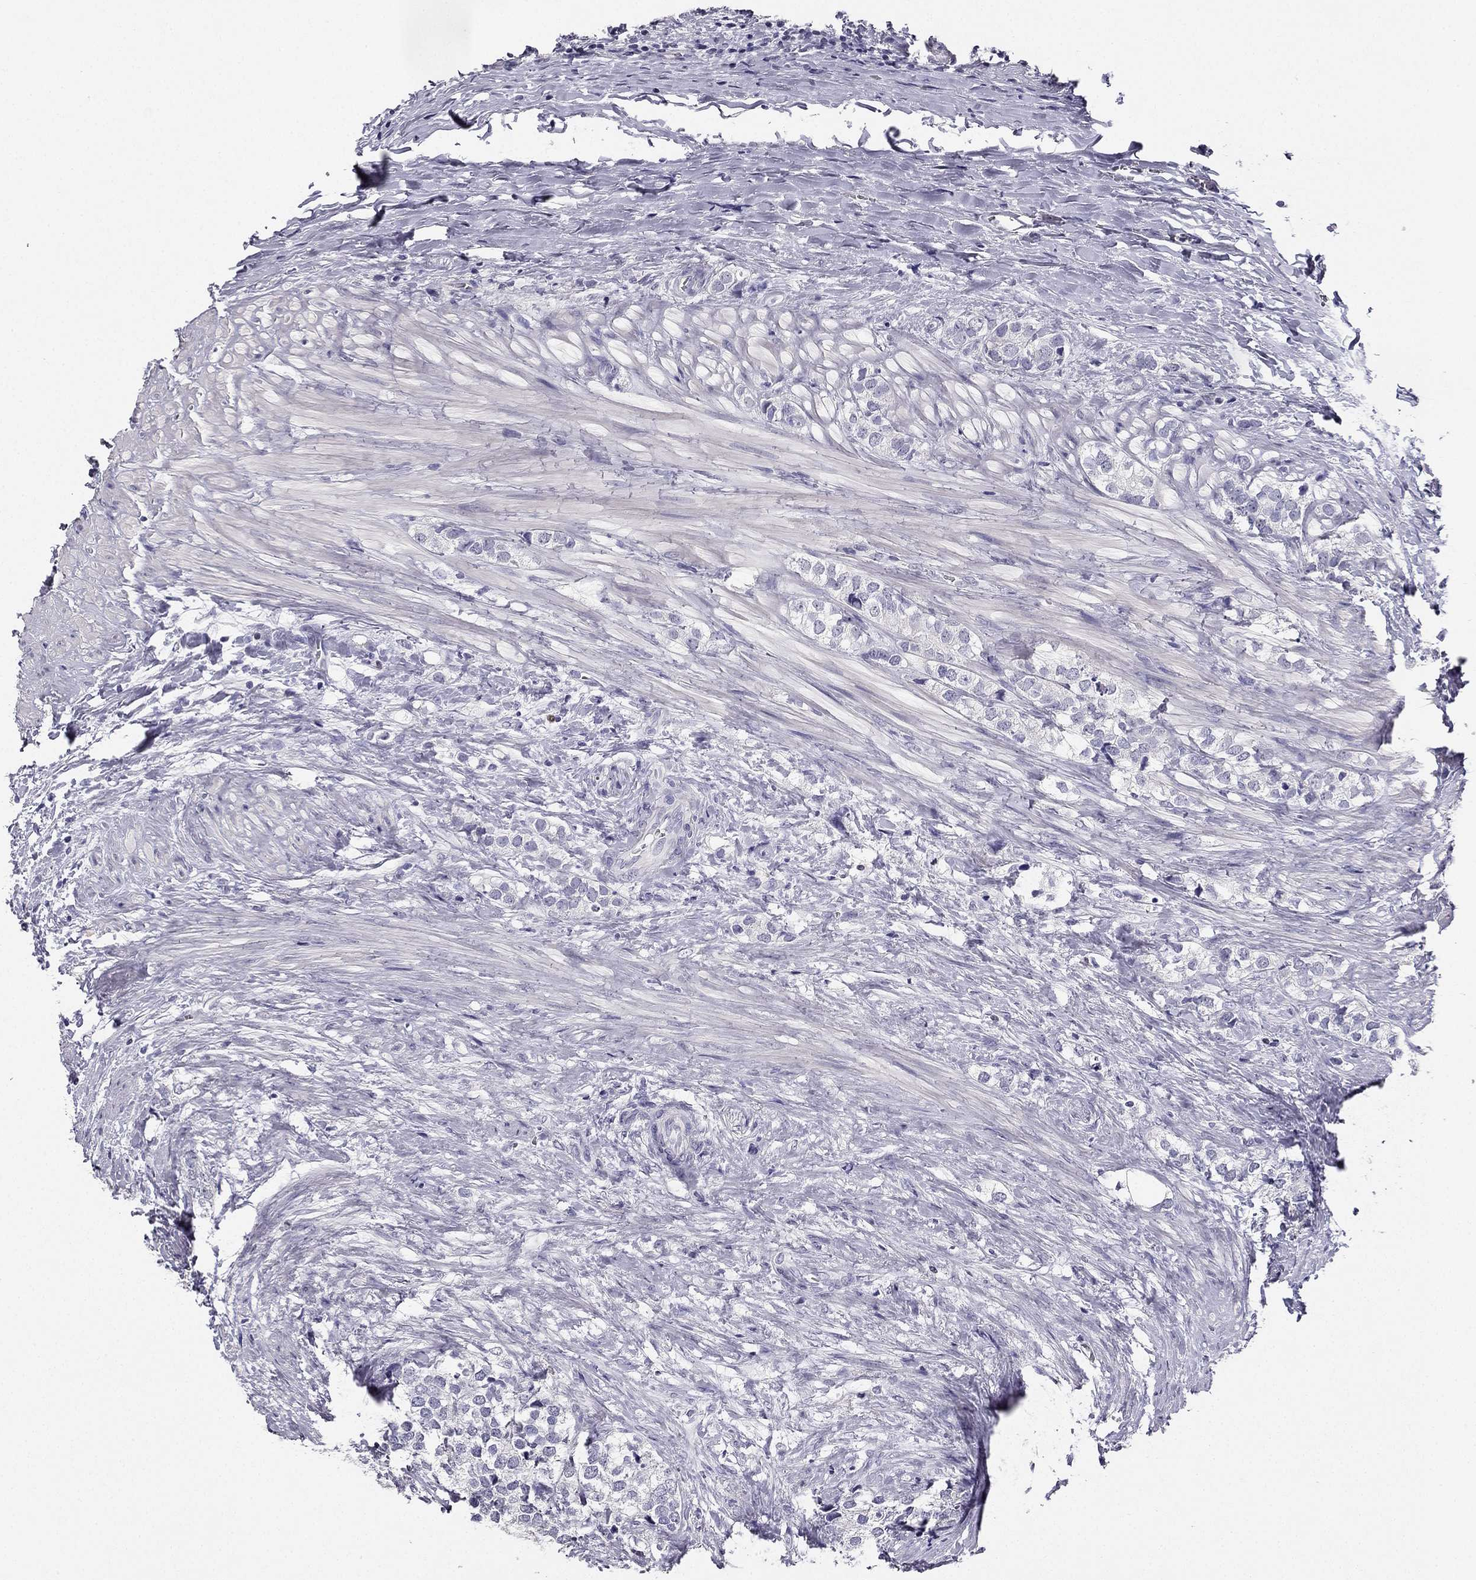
{"staining": {"intensity": "negative", "quantity": "none", "location": "none"}, "tissue": "prostate cancer", "cell_type": "Tumor cells", "image_type": "cancer", "snomed": [{"axis": "morphology", "description": "Adenocarcinoma, NOS"}, {"axis": "topography", "description": "Prostate and seminal vesicle, NOS"}], "caption": "Immunohistochemistry (IHC) histopathology image of human adenocarcinoma (prostate) stained for a protein (brown), which shows no positivity in tumor cells.", "gene": "CALB2", "patient": {"sex": "male", "age": 63}}